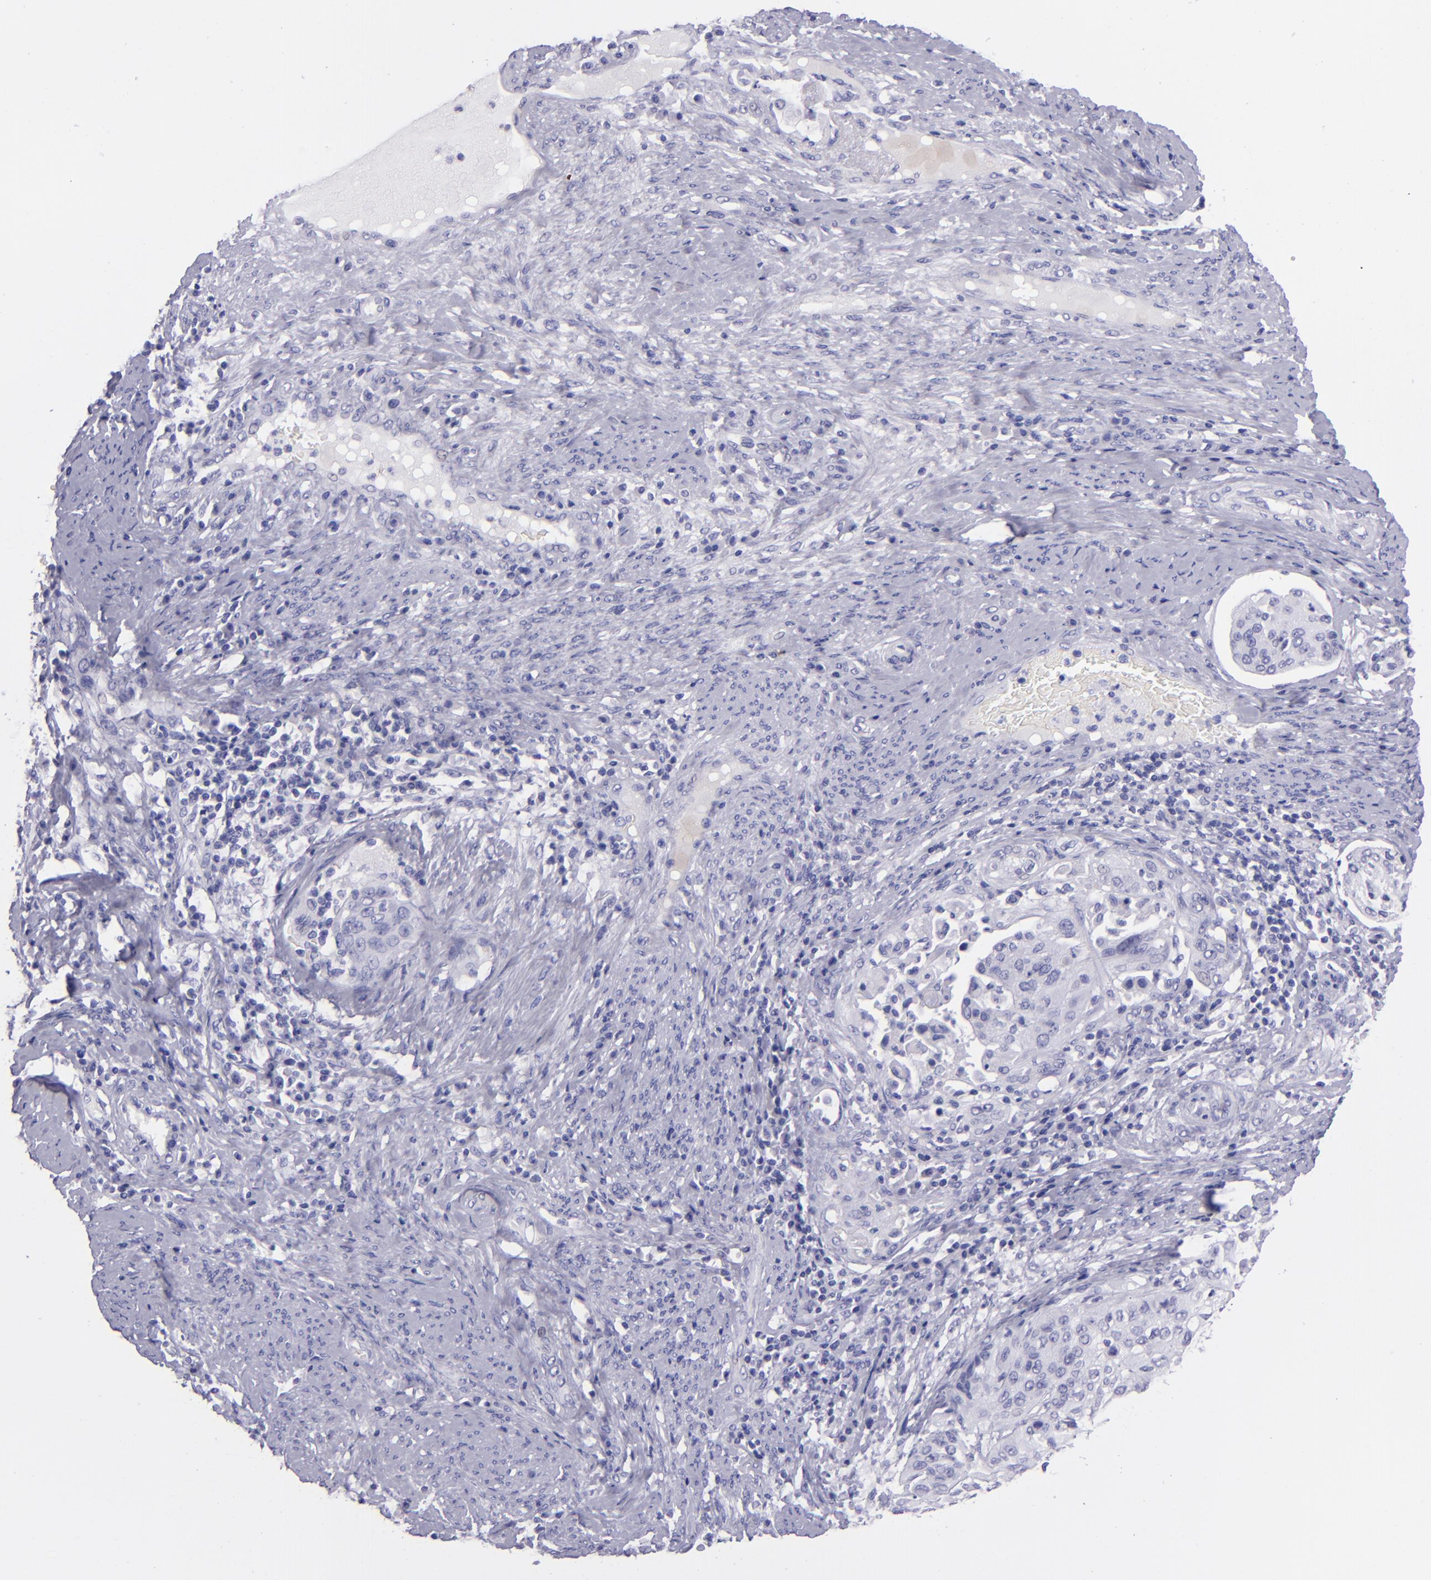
{"staining": {"intensity": "negative", "quantity": "none", "location": "none"}, "tissue": "cervical cancer", "cell_type": "Tumor cells", "image_type": "cancer", "snomed": [{"axis": "morphology", "description": "Squamous cell carcinoma, NOS"}, {"axis": "topography", "description": "Cervix"}], "caption": "There is no significant positivity in tumor cells of cervical cancer. (DAB (3,3'-diaminobenzidine) immunohistochemistry visualized using brightfield microscopy, high magnification).", "gene": "TNNT3", "patient": {"sex": "female", "age": 41}}